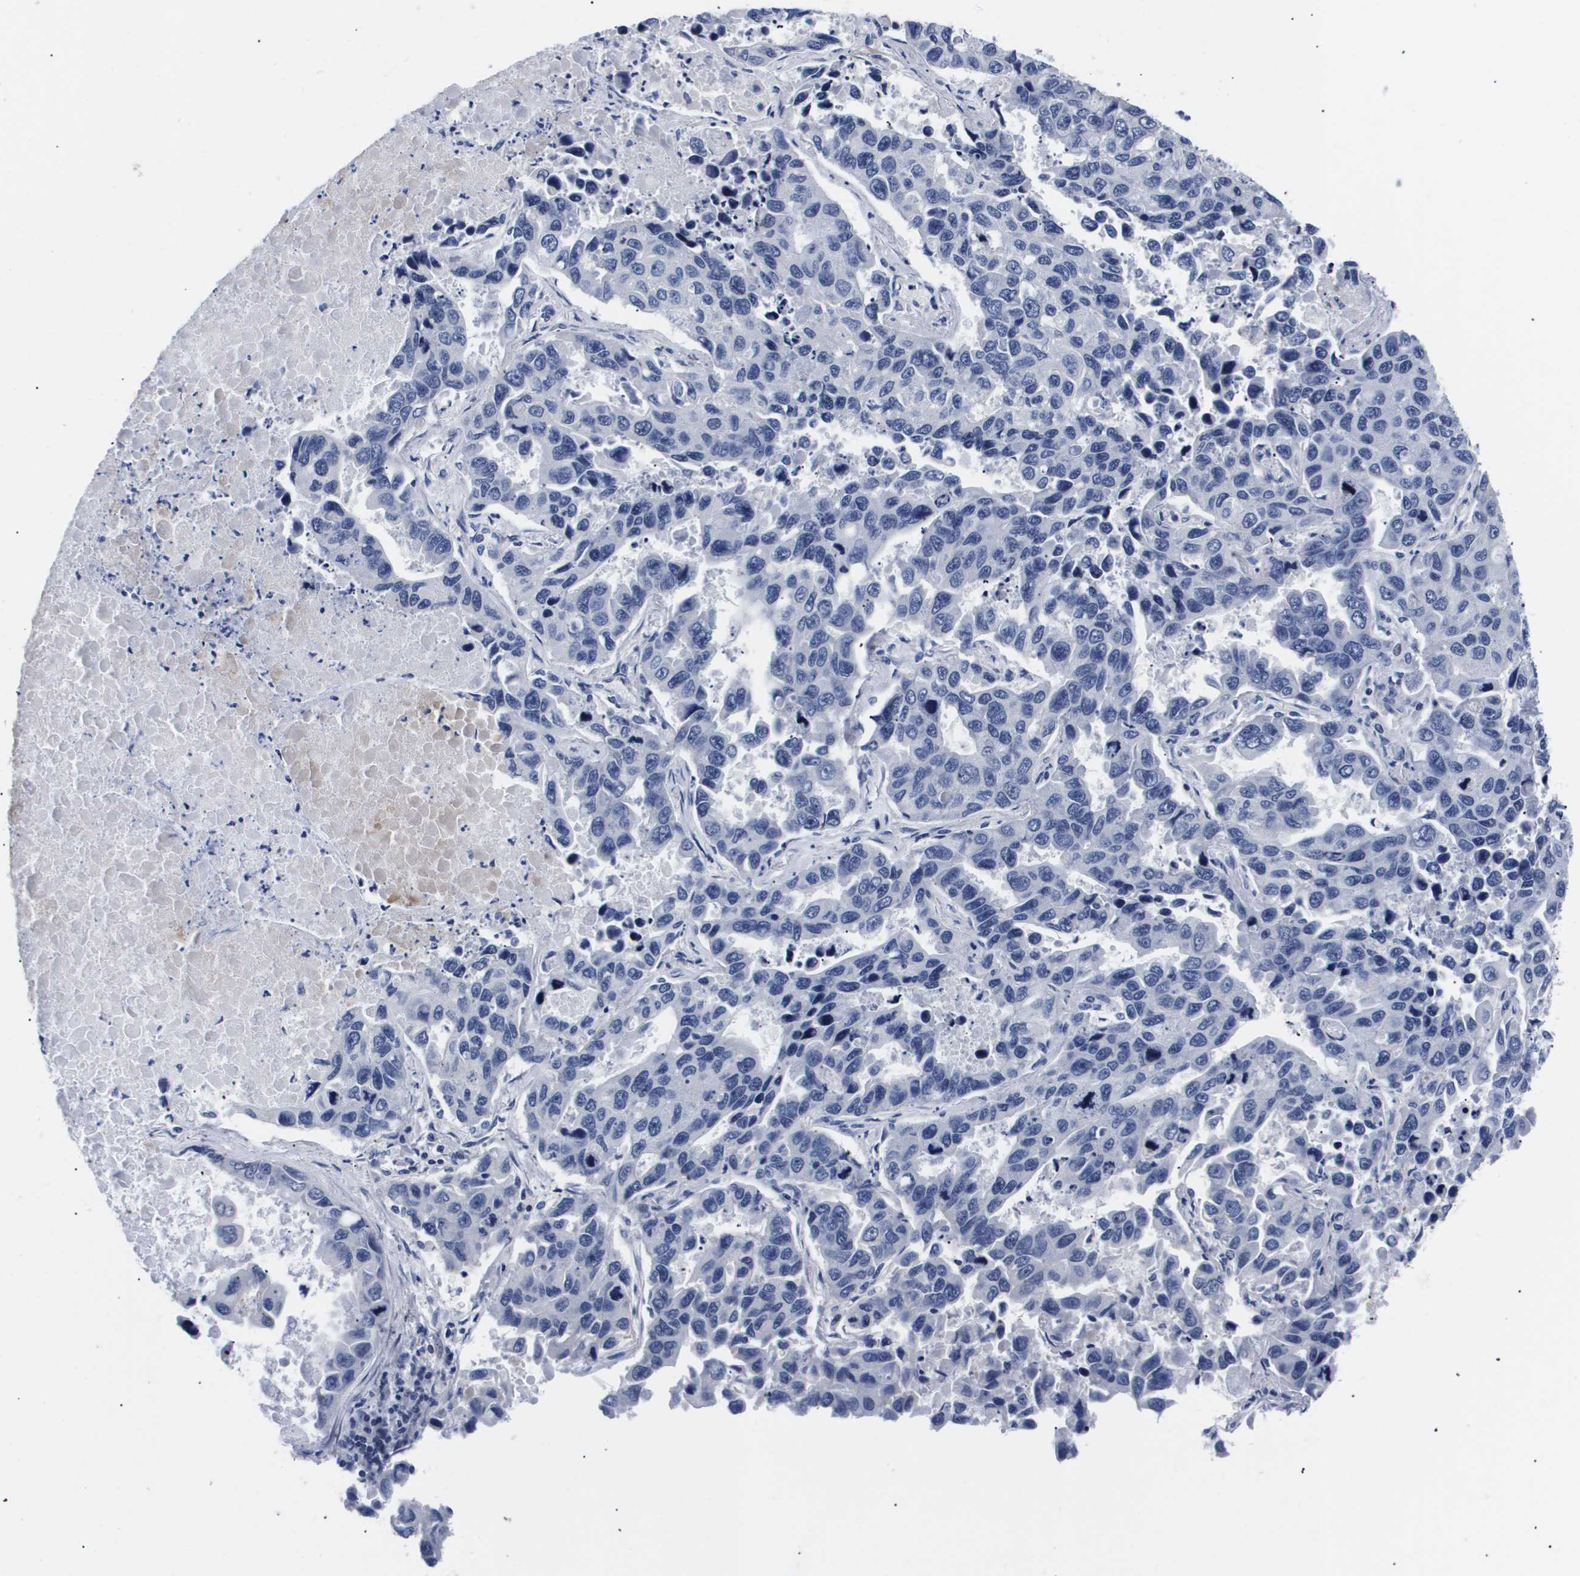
{"staining": {"intensity": "negative", "quantity": "none", "location": "none"}, "tissue": "lung cancer", "cell_type": "Tumor cells", "image_type": "cancer", "snomed": [{"axis": "morphology", "description": "Adenocarcinoma, NOS"}, {"axis": "topography", "description": "Lung"}], "caption": "Image shows no significant protein staining in tumor cells of lung cancer (adenocarcinoma). Brightfield microscopy of immunohistochemistry stained with DAB (brown) and hematoxylin (blue), captured at high magnification.", "gene": "ATP6V0A4", "patient": {"sex": "male", "age": 64}}